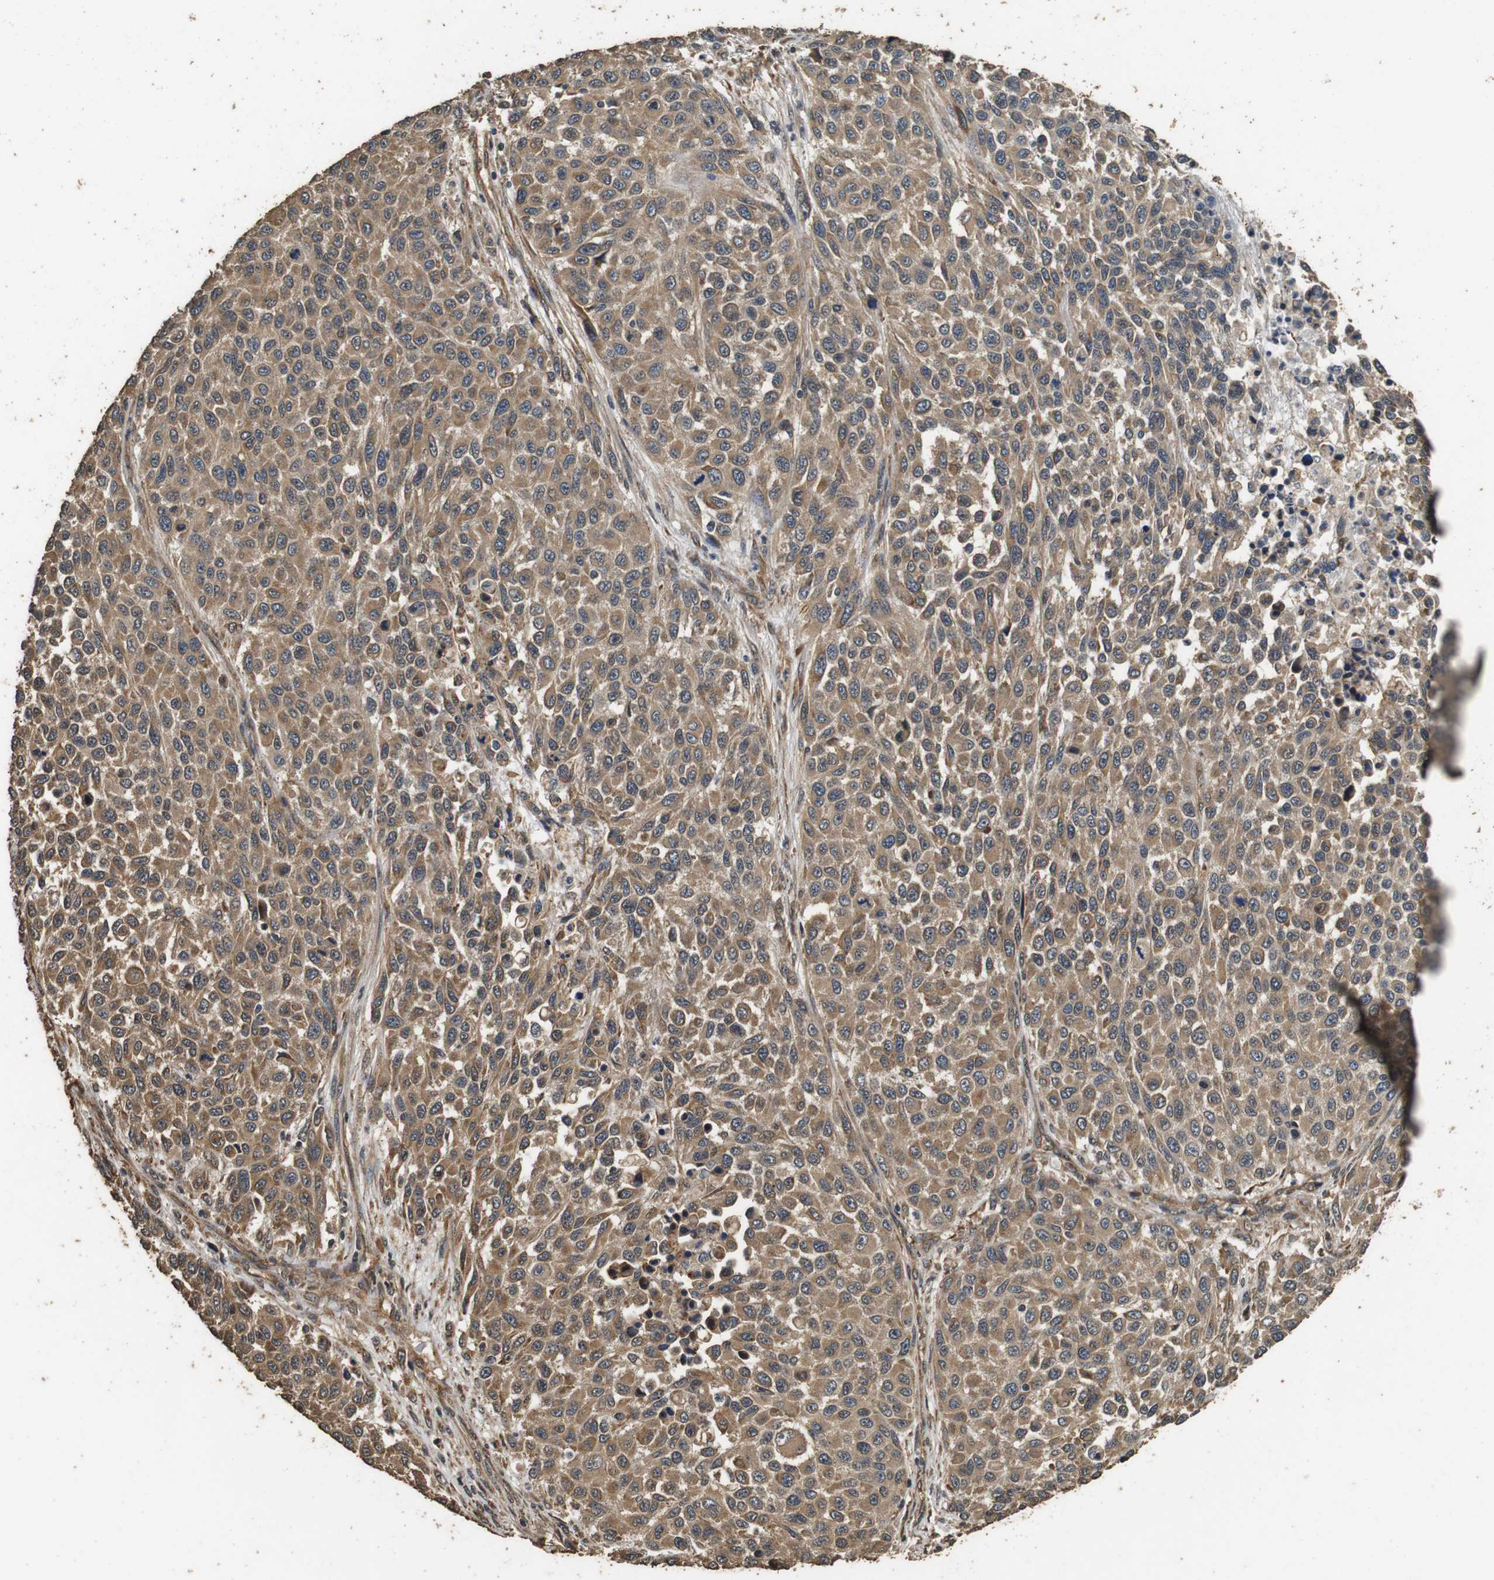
{"staining": {"intensity": "moderate", "quantity": ">75%", "location": "cytoplasmic/membranous"}, "tissue": "melanoma", "cell_type": "Tumor cells", "image_type": "cancer", "snomed": [{"axis": "morphology", "description": "Malignant melanoma, Metastatic site"}, {"axis": "topography", "description": "Lymph node"}], "caption": "Immunohistochemistry (IHC) of malignant melanoma (metastatic site) shows medium levels of moderate cytoplasmic/membranous positivity in approximately >75% of tumor cells. (Stains: DAB (3,3'-diaminobenzidine) in brown, nuclei in blue, Microscopy: brightfield microscopy at high magnification).", "gene": "CNPY4", "patient": {"sex": "male", "age": 61}}